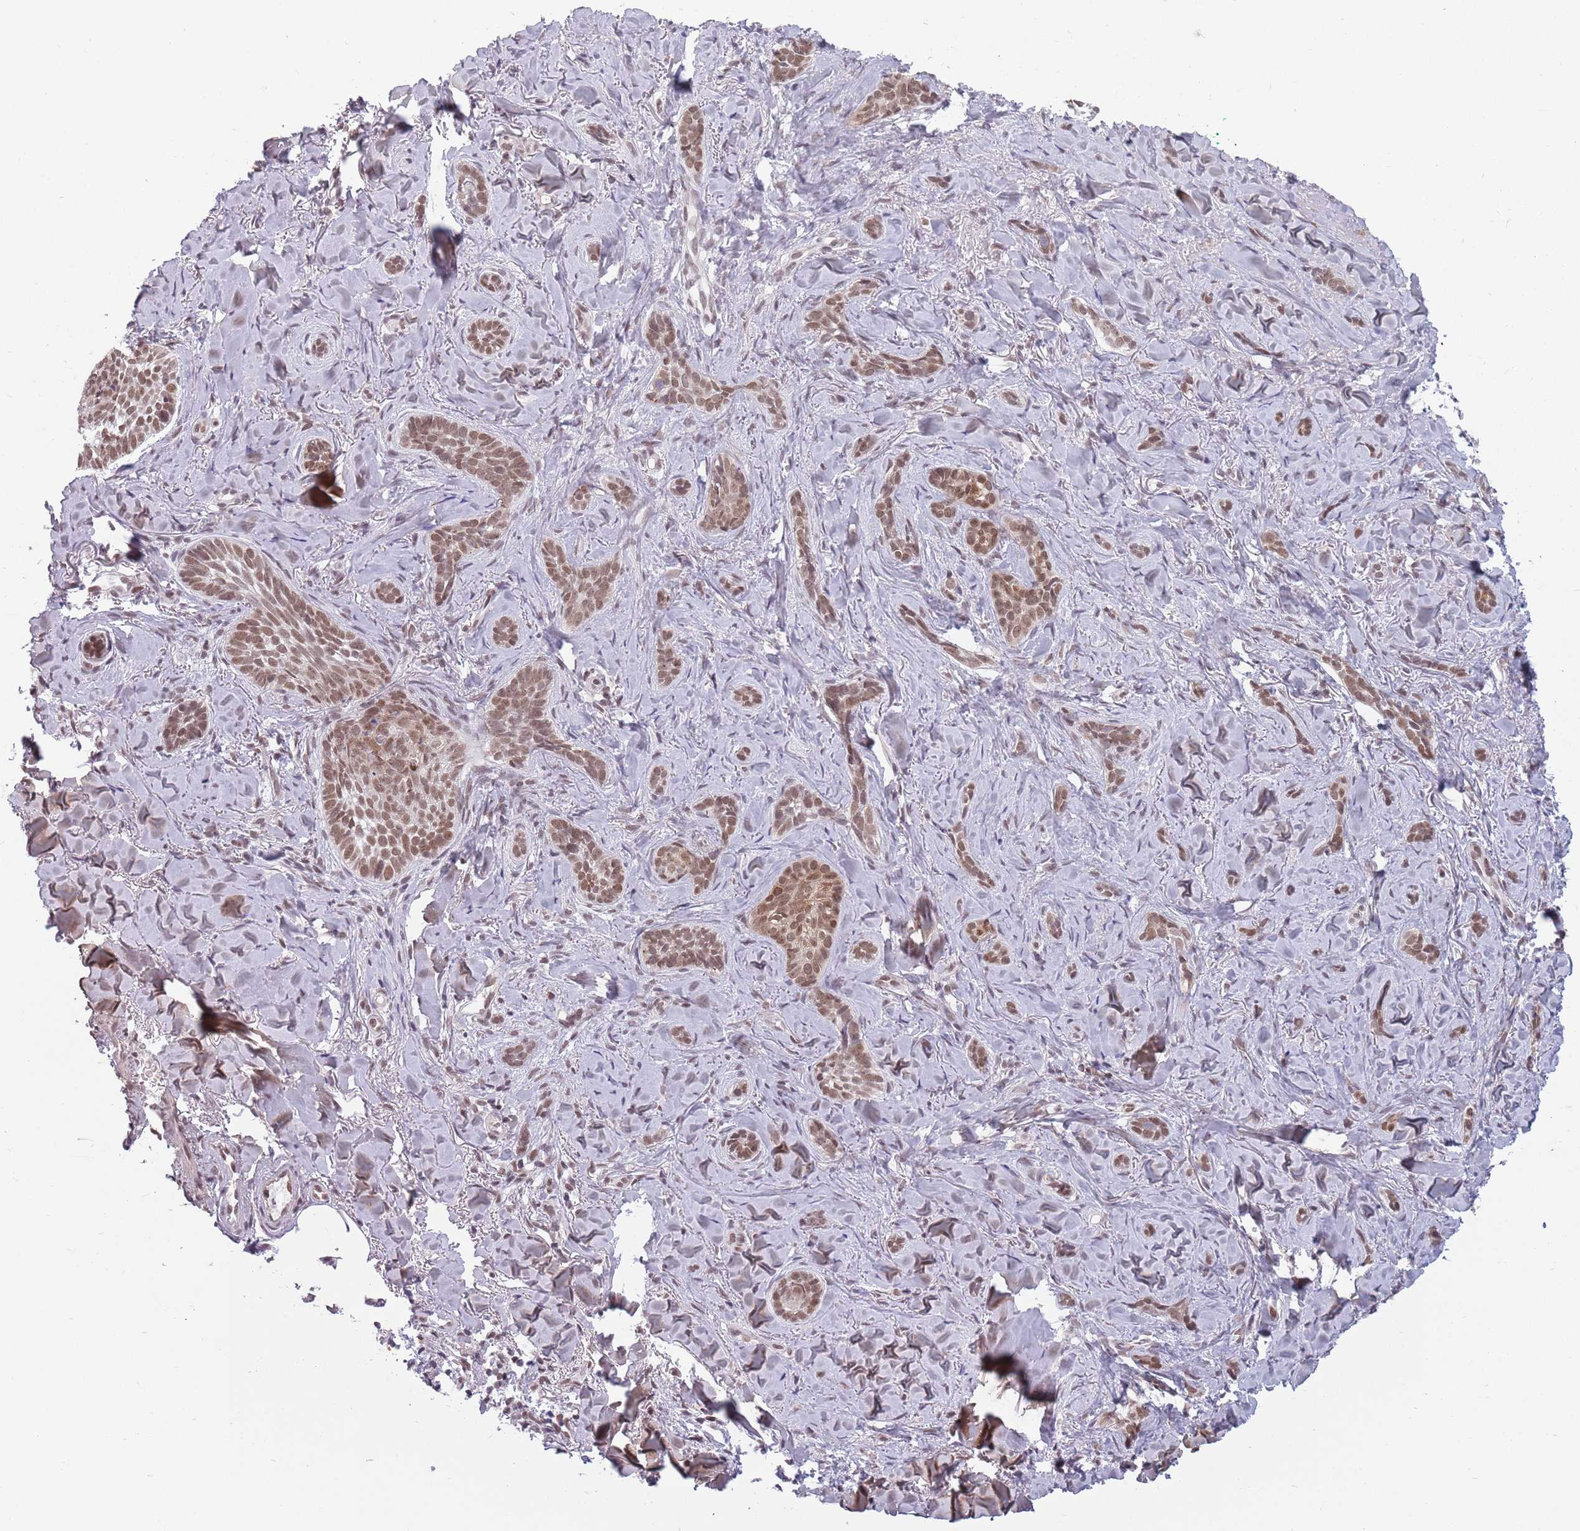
{"staining": {"intensity": "moderate", "quantity": ">75%", "location": "nuclear"}, "tissue": "skin cancer", "cell_type": "Tumor cells", "image_type": "cancer", "snomed": [{"axis": "morphology", "description": "Basal cell carcinoma"}, {"axis": "topography", "description": "Skin"}], "caption": "Brown immunohistochemical staining in skin cancer (basal cell carcinoma) exhibits moderate nuclear expression in about >75% of tumor cells.", "gene": "ZNF574", "patient": {"sex": "female", "age": 55}}